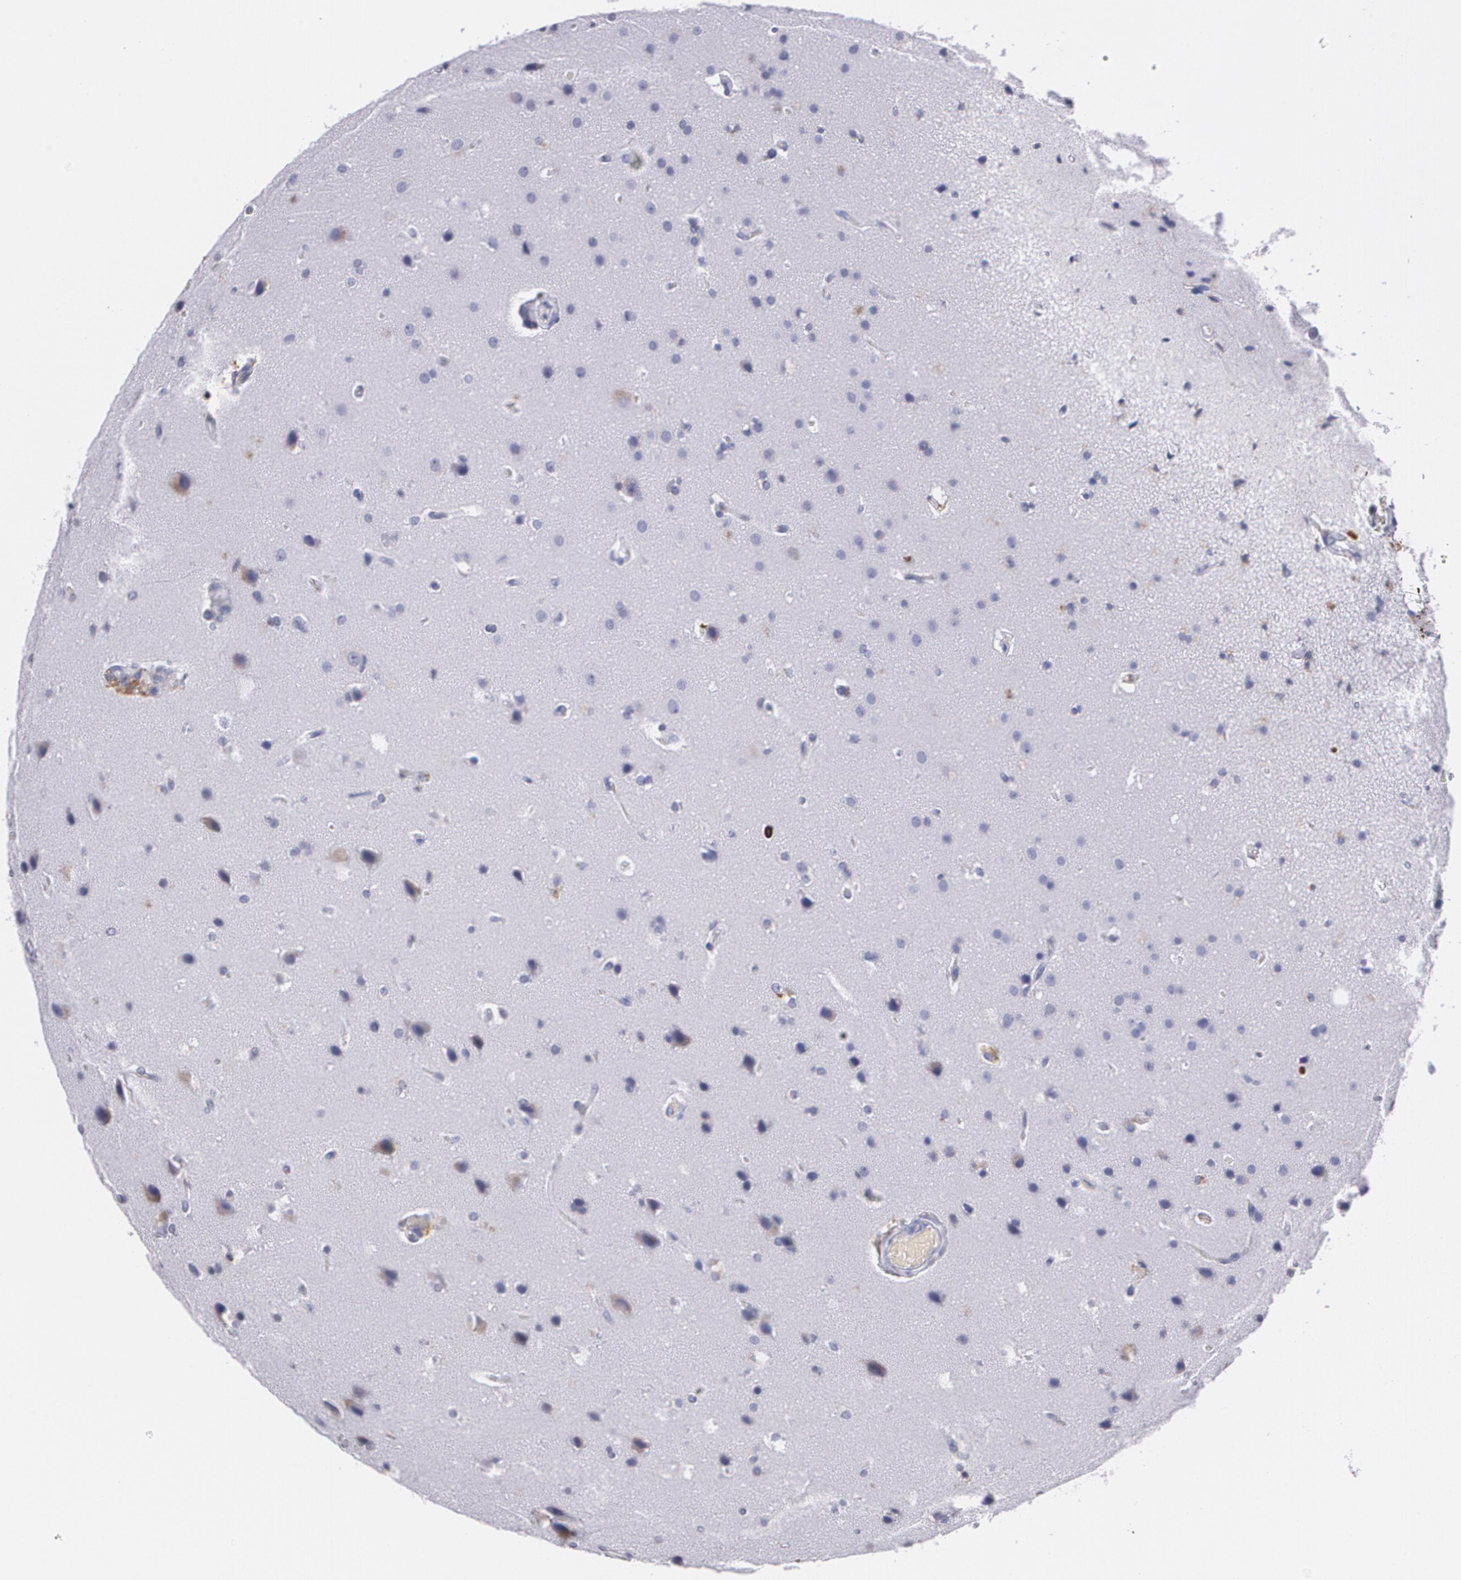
{"staining": {"intensity": "negative", "quantity": "none", "location": "none"}, "tissue": "glioma", "cell_type": "Tumor cells", "image_type": "cancer", "snomed": [{"axis": "morphology", "description": "Glioma, malignant, Low grade"}, {"axis": "topography", "description": "Cerebral cortex"}], "caption": "IHC of human glioma demonstrates no expression in tumor cells.", "gene": "PTPRC", "patient": {"sex": "female", "age": 47}}